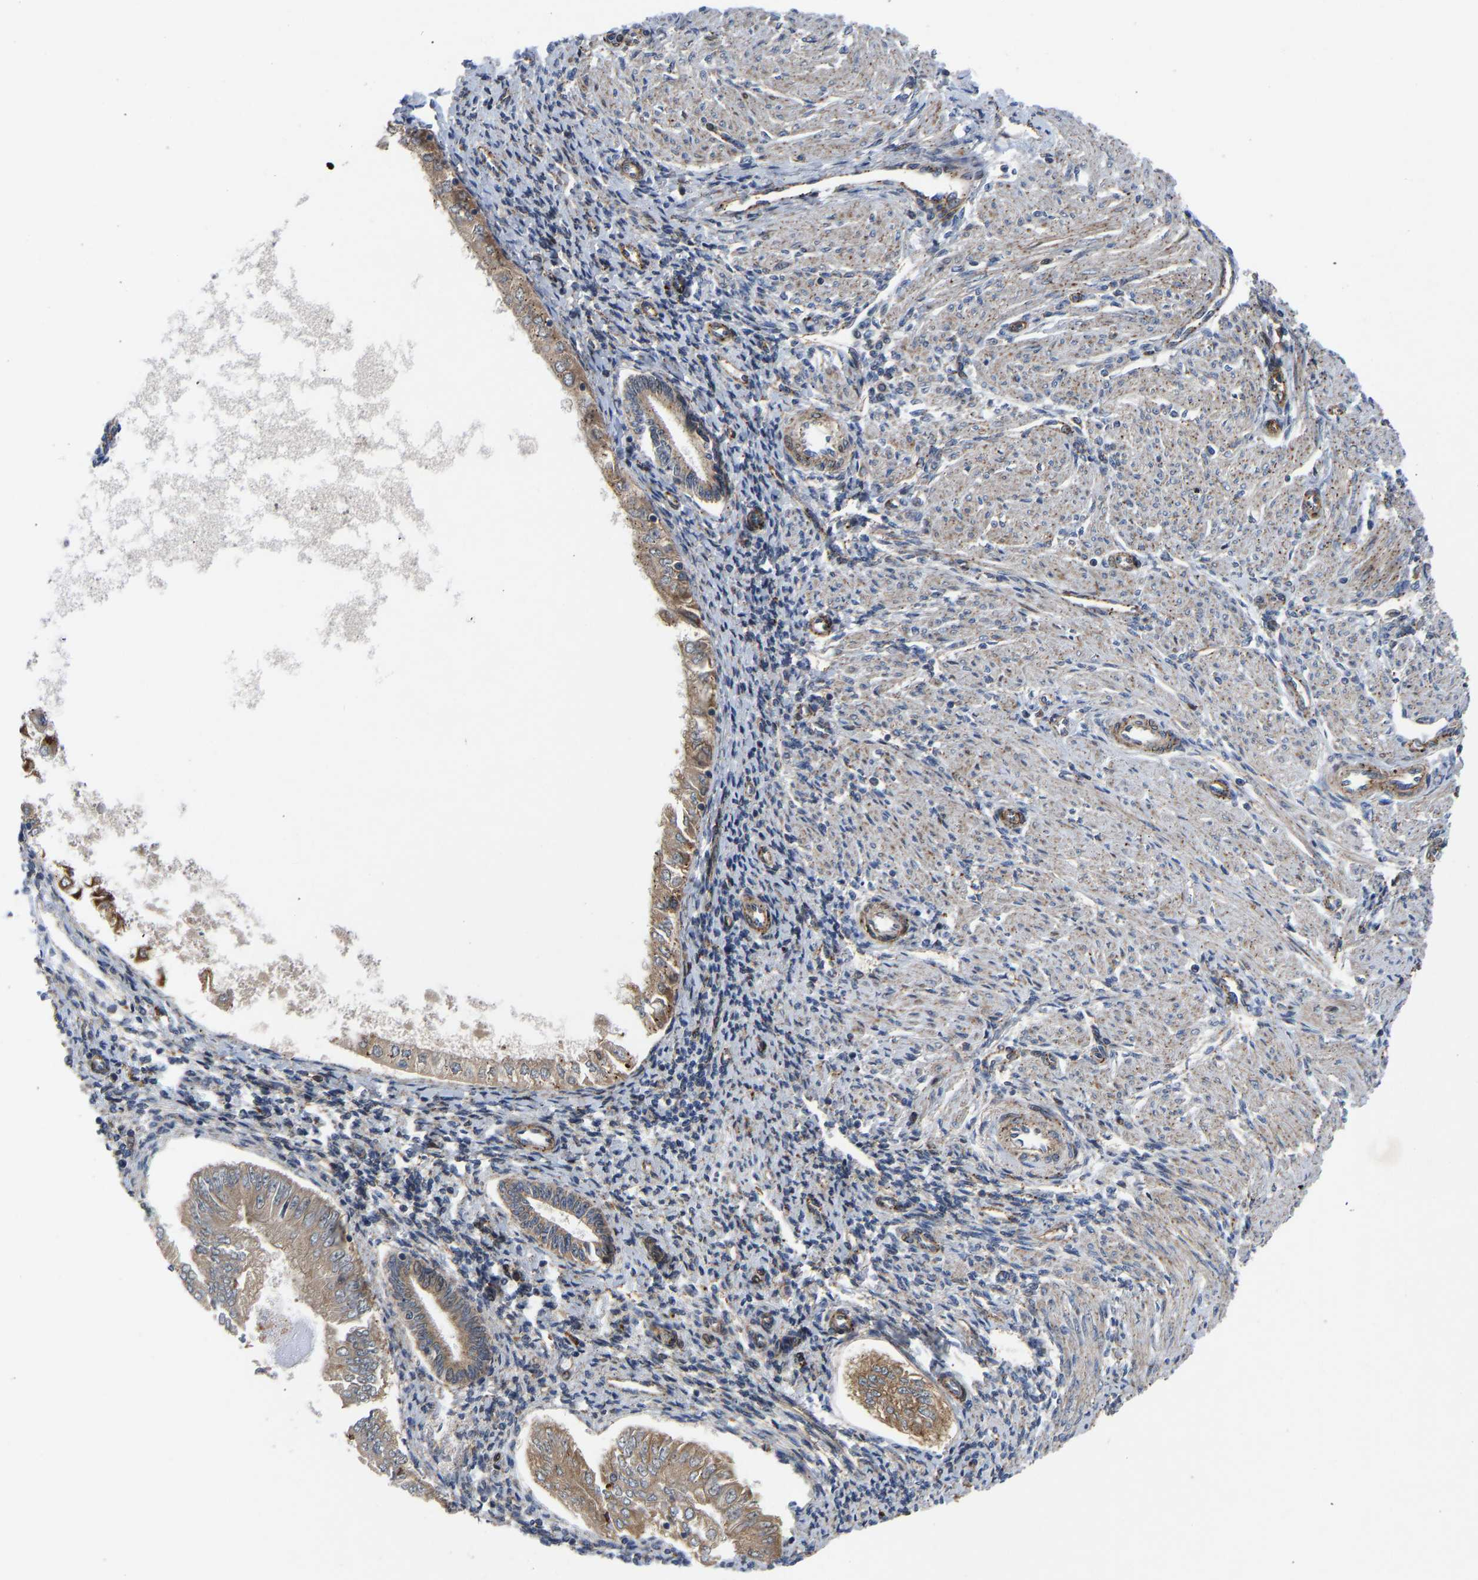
{"staining": {"intensity": "moderate", "quantity": "25%-75%", "location": "cytoplasmic/membranous"}, "tissue": "endometrial cancer", "cell_type": "Tumor cells", "image_type": "cancer", "snomed": [{"axis": "morphology", "description": "Adenocarcinoma, NOS"}, {"axis": "topography", "description": "Endometrium"}], "caption": "Immunohistochemical staining of adenocarcinoma (endometrial) reveals medium levels of moderate cytoplasmic/membranous expression in about 25%-75% of tumor cells. The protein is stained brown, and the nuclei are stained in blue (DAB IHC with brightfield microscopy, high magnification).", "gene": "TMEM38B", "patient": {"sex": "female", "age": 53}}